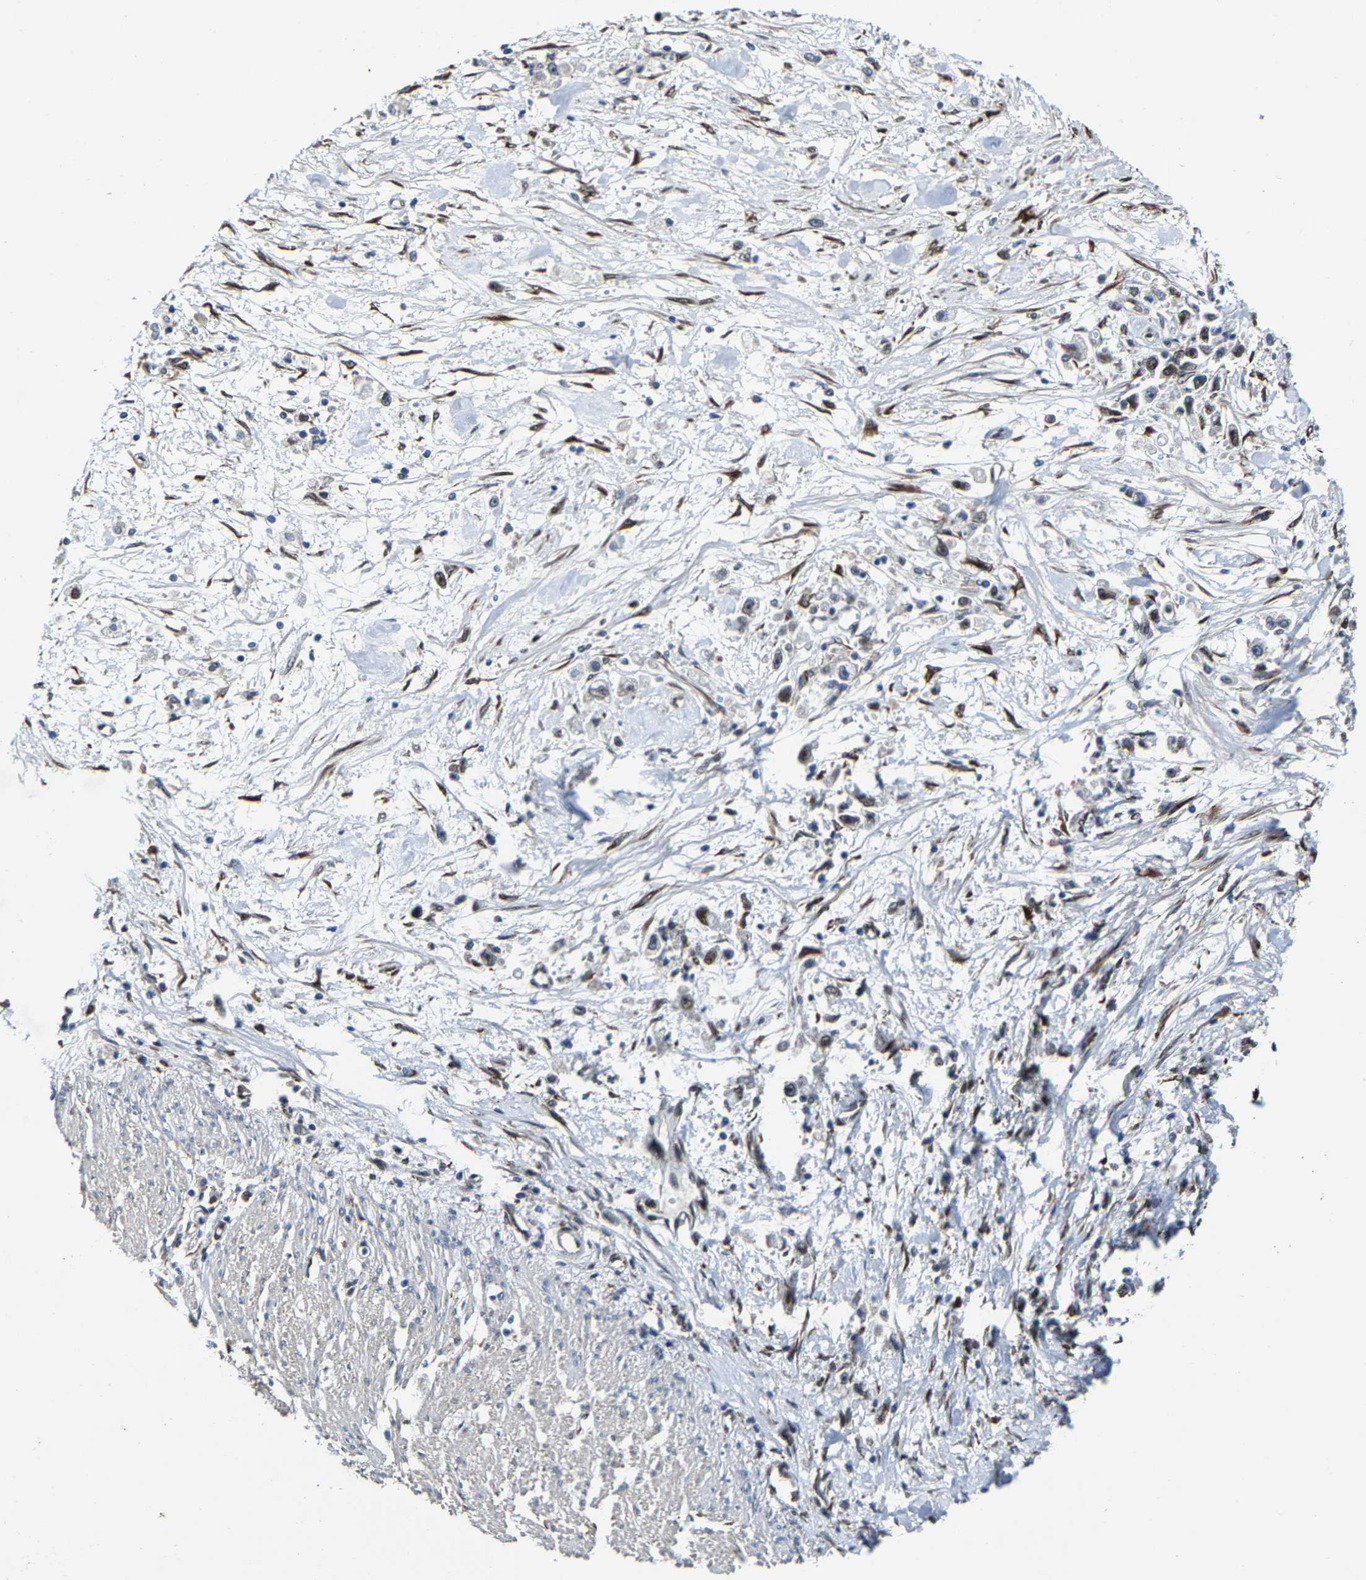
{"staining": {"intensity": "moderate", "quantity": "<25%", "location": "nuclear"}, "tissue": "stomach cancer", "cell_type": "Tumor cells", "image_type": "cancer", "snomed": [{"axis": "morphology", "description": "Adenocarcinoma, NOS"}, {"axis": "topography", "description": "Stomach"}], "caption": "An immunohistochemistry micrograph of tumor tissue is shown. Protein staining in brown highlights moderate nuclear positivity in stomach cancer within tumor cells. (Stains: DAB (3,3'-diaminobenzidine) in brown, nuclei in blue, Microscopy: brightfield microscopy at high magnification).", "gene": "METTL1", "patient": {"sex": "female", "age": 59}}